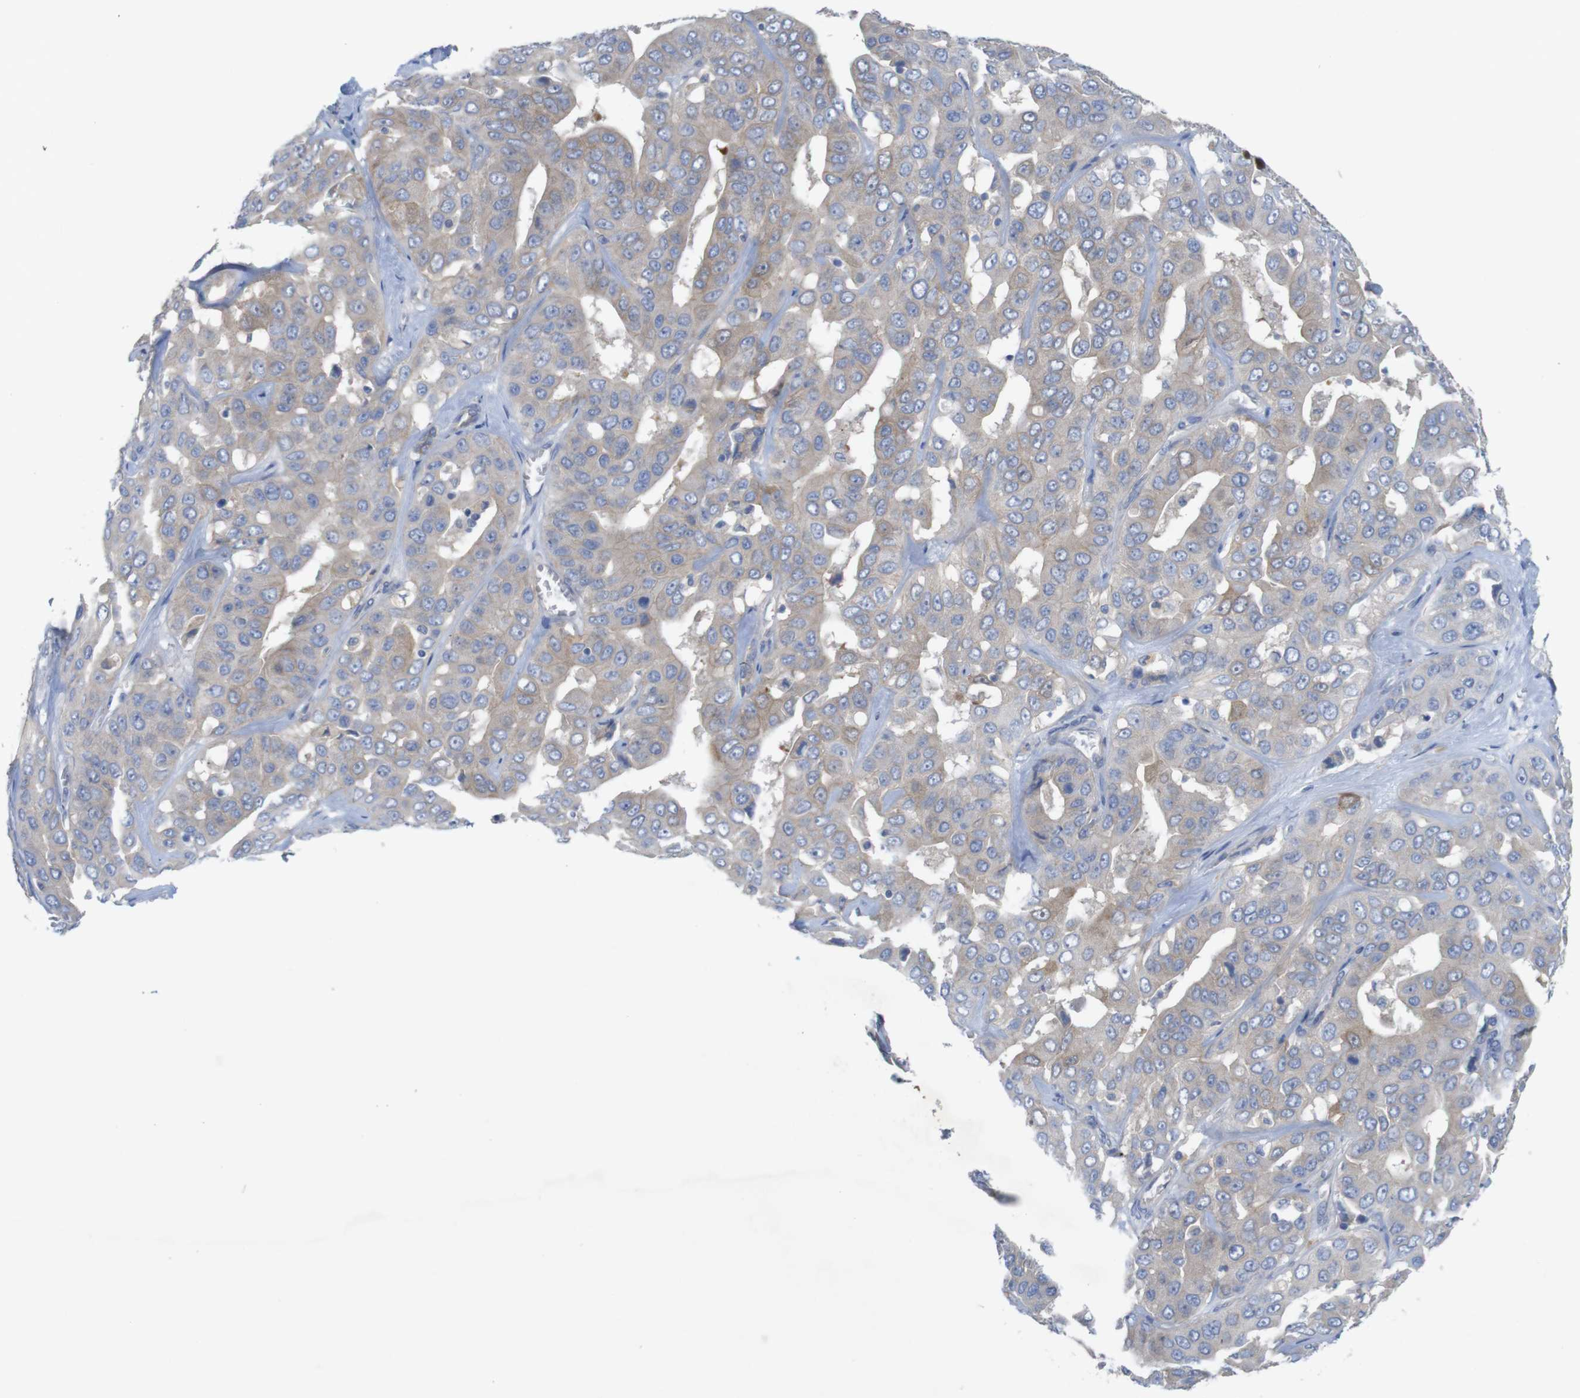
{"staining": {"intensity": "moderate", "quantity": "25%-75%", "location": "cytoplasmic/membranous"}, "tissue": "liver cancer", "cell_type": "Tumor cells", "image_type": "cancer", "snomed": [{"axis": "morphology", "description": "Cholangiocarcinoma"}, {"axis": "topography", "description": "Liver"}], "caption": "Human liver cholangiocarcinoma stained with a protein marker demonstrates moderate staining in tumor cells.", "gene": "KIDINS220", "patient": {"sex": "female", "age": 52}}